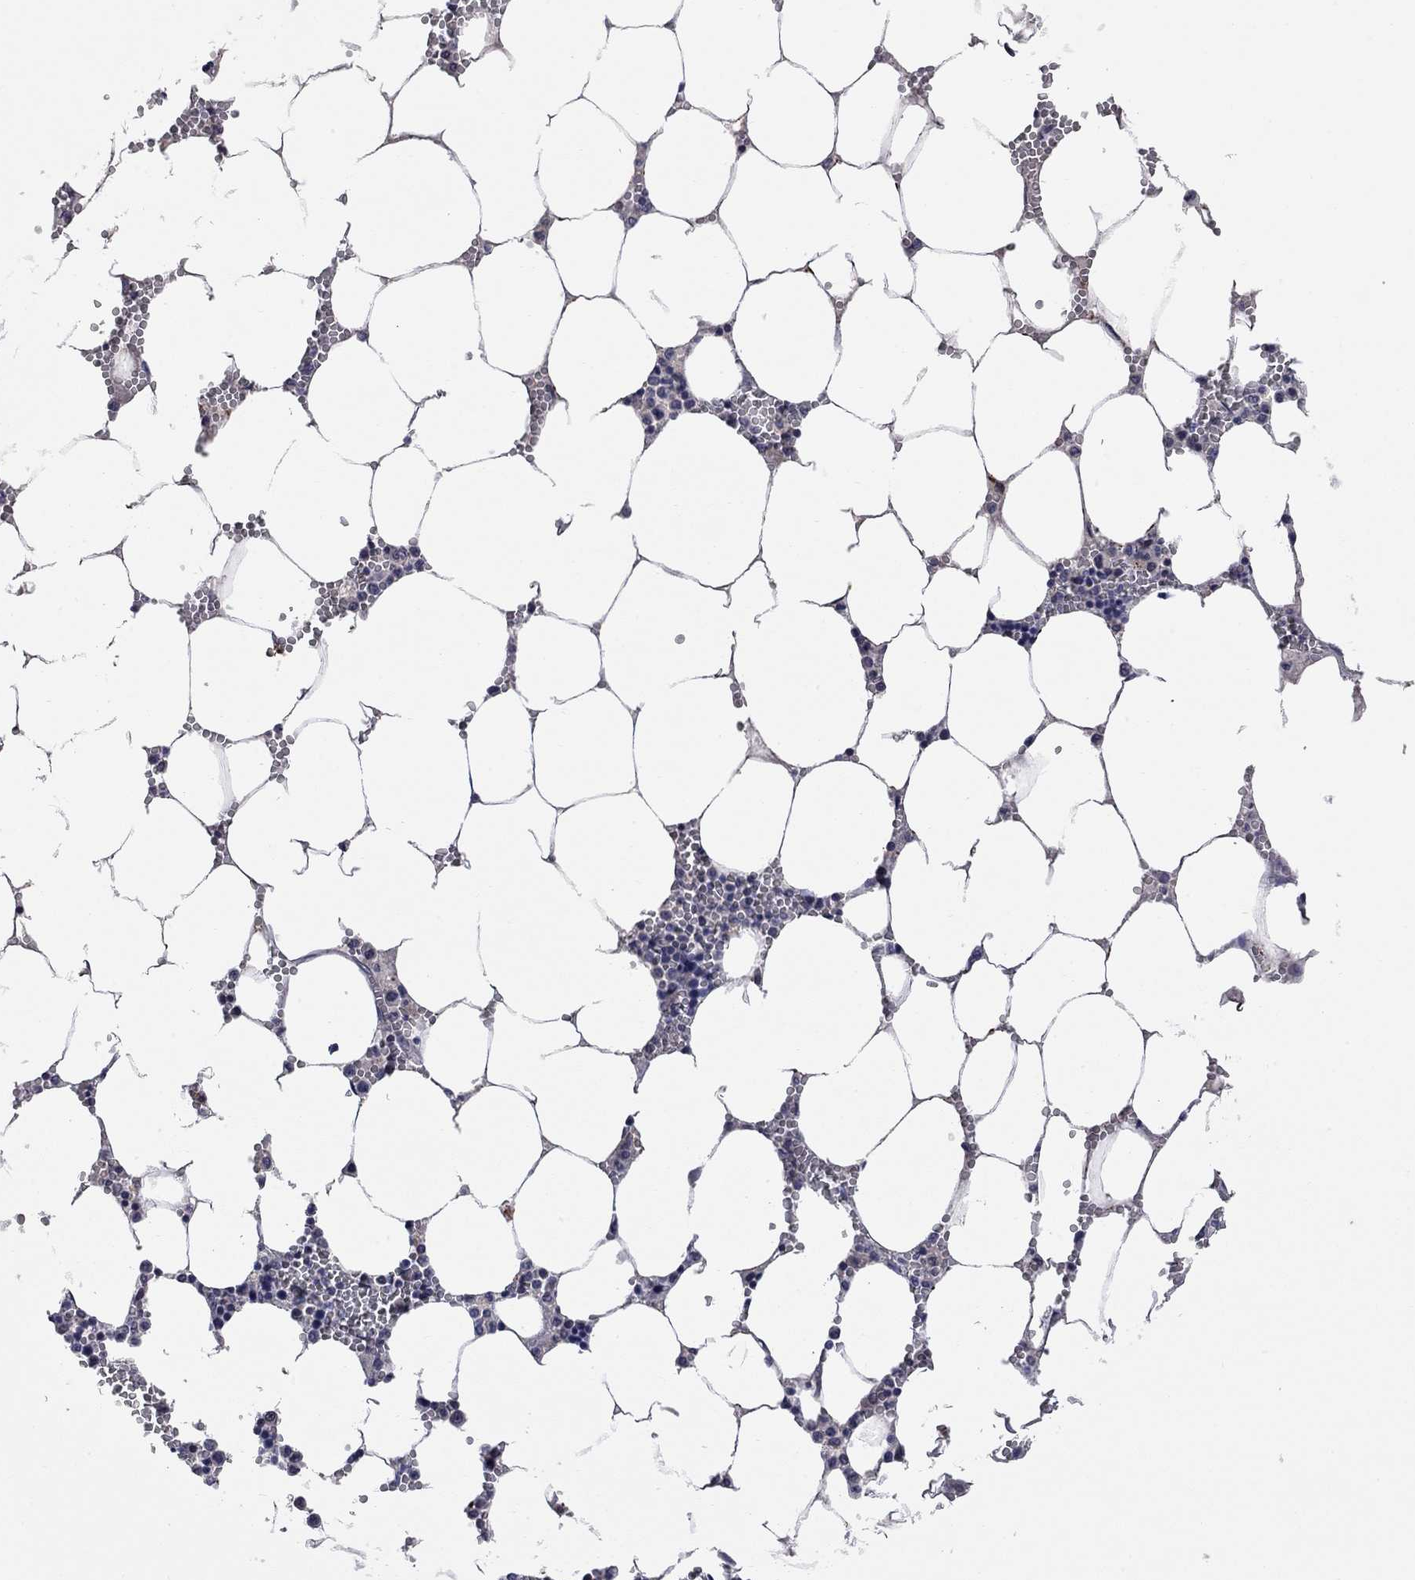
{"staining": {"intensity": "negative", "quantity": "none", "location": "none"}, "tissue": "bone marrow", "cell_type": "Hematopoietic cells", "image_type": "normal", "snomed": [{"axis": "morphology", "description": "Normal tissue, NOS"}, {"axis": "topography", "description": "Bone marrow"}], "caption": "Hematopoietic cells are negative for protein expression in benign human bone marrow. (Stains: DAB (3,3'-diaminobenzidine) immunohistochemistry (IHC) with hematoxylin counter stain, Microscopy: brightfield microscopy at high magnification).", "gene": "FABP12", "patient": {"sex": "female", "age": 64}}